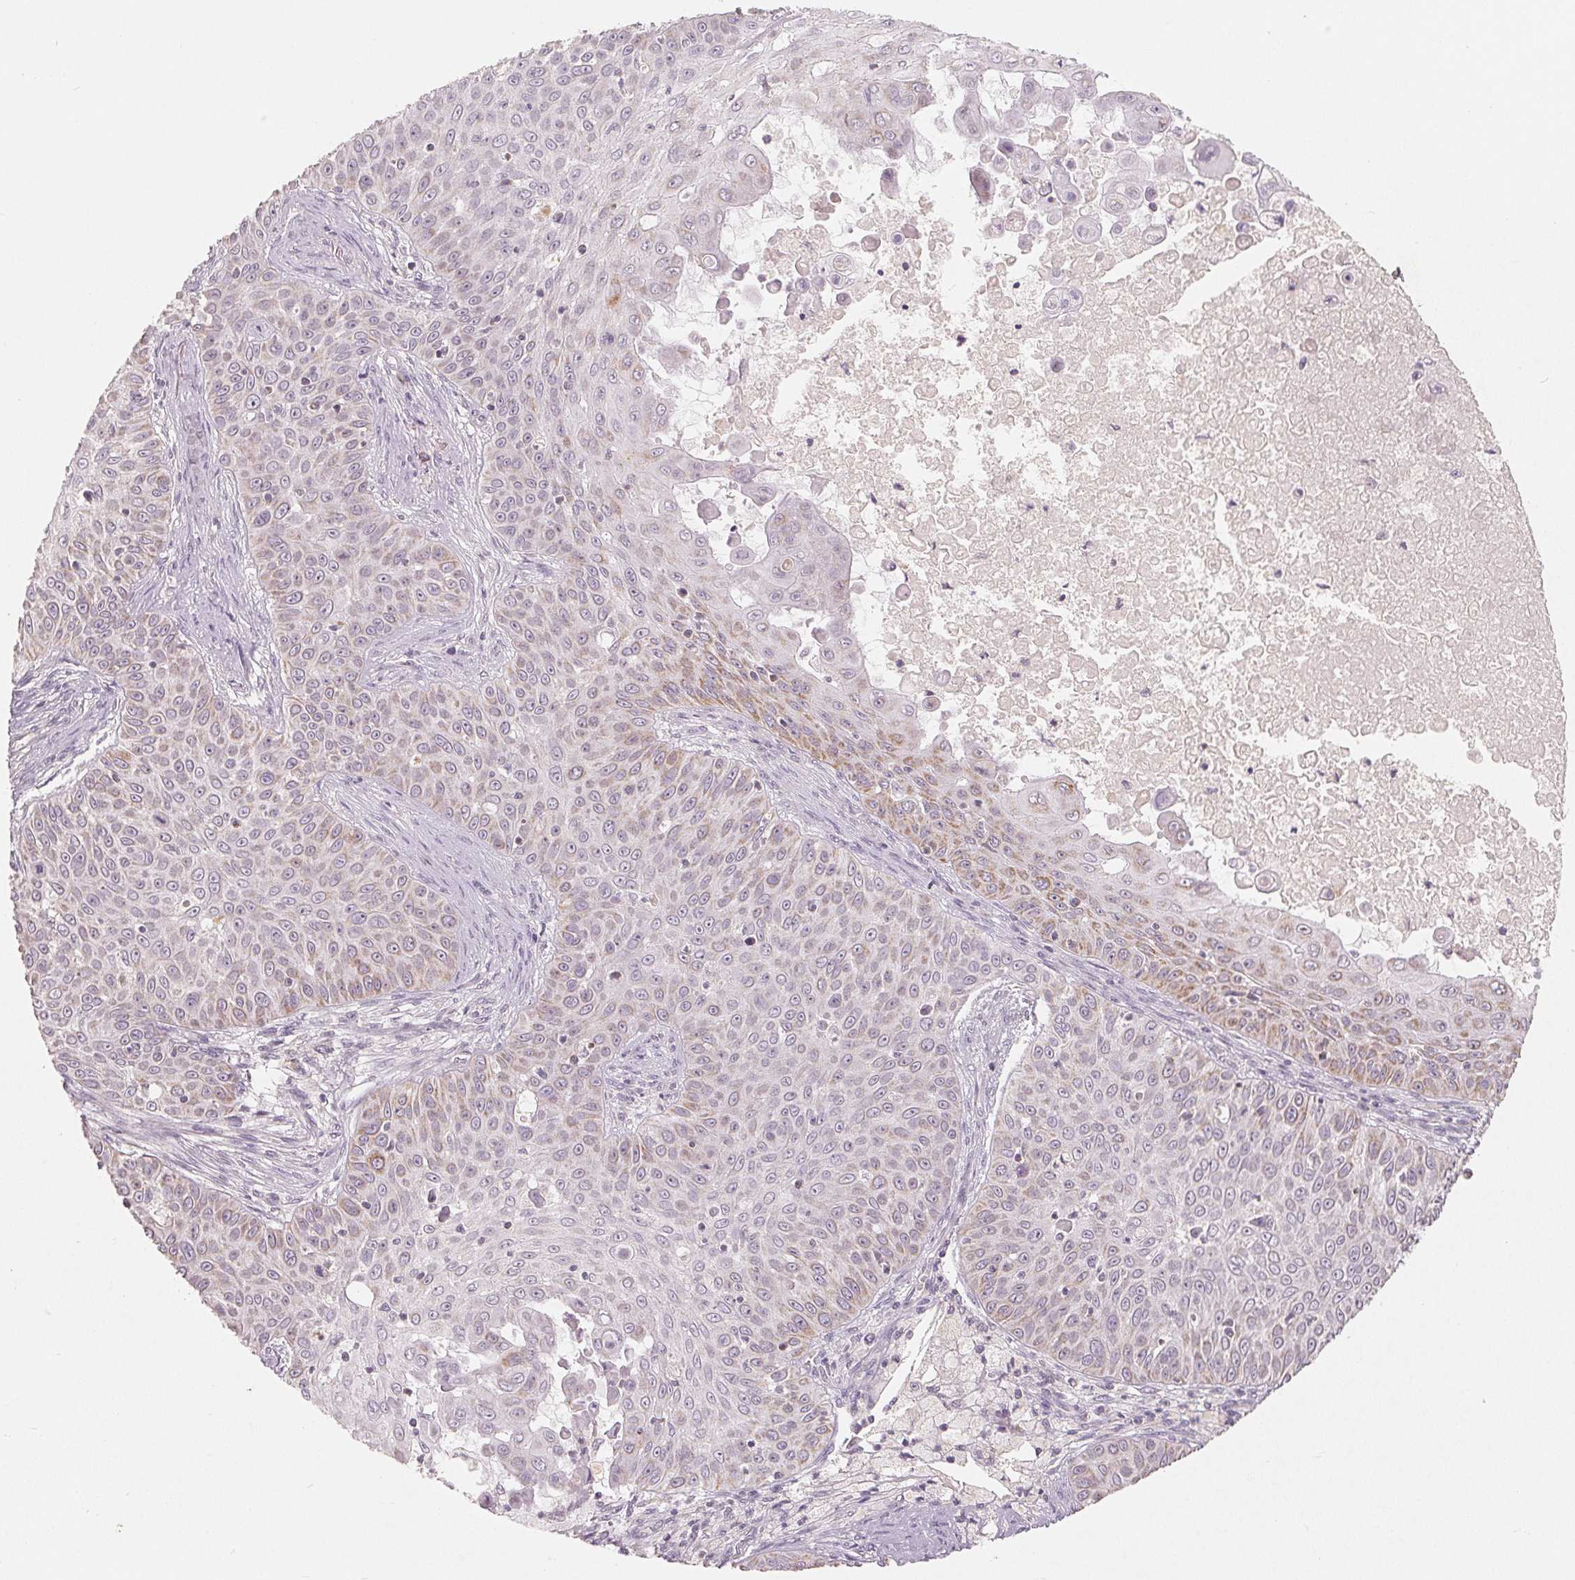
{"staining": {"intensity": "weak", "quantity": "25%-75%", "location": "cytoplasmic/membranous"}, "tissue": "skin cancer", "cell_type": "Tumor cells", "image_type": "cancer", "snomed": [{"axis": "morphology", "description": "Squamous cell carcinoma, NOS"}, {"axis": "topography", "description": "Skin"}], "caption": "Weak cytoplasmic/membranous staining for a protein is seen in about 25%-75% of tumor cells of skin cancer using immunohistochemistry.", "gene": "GHITM", "patient": {"sex": "male", "age": 82}}